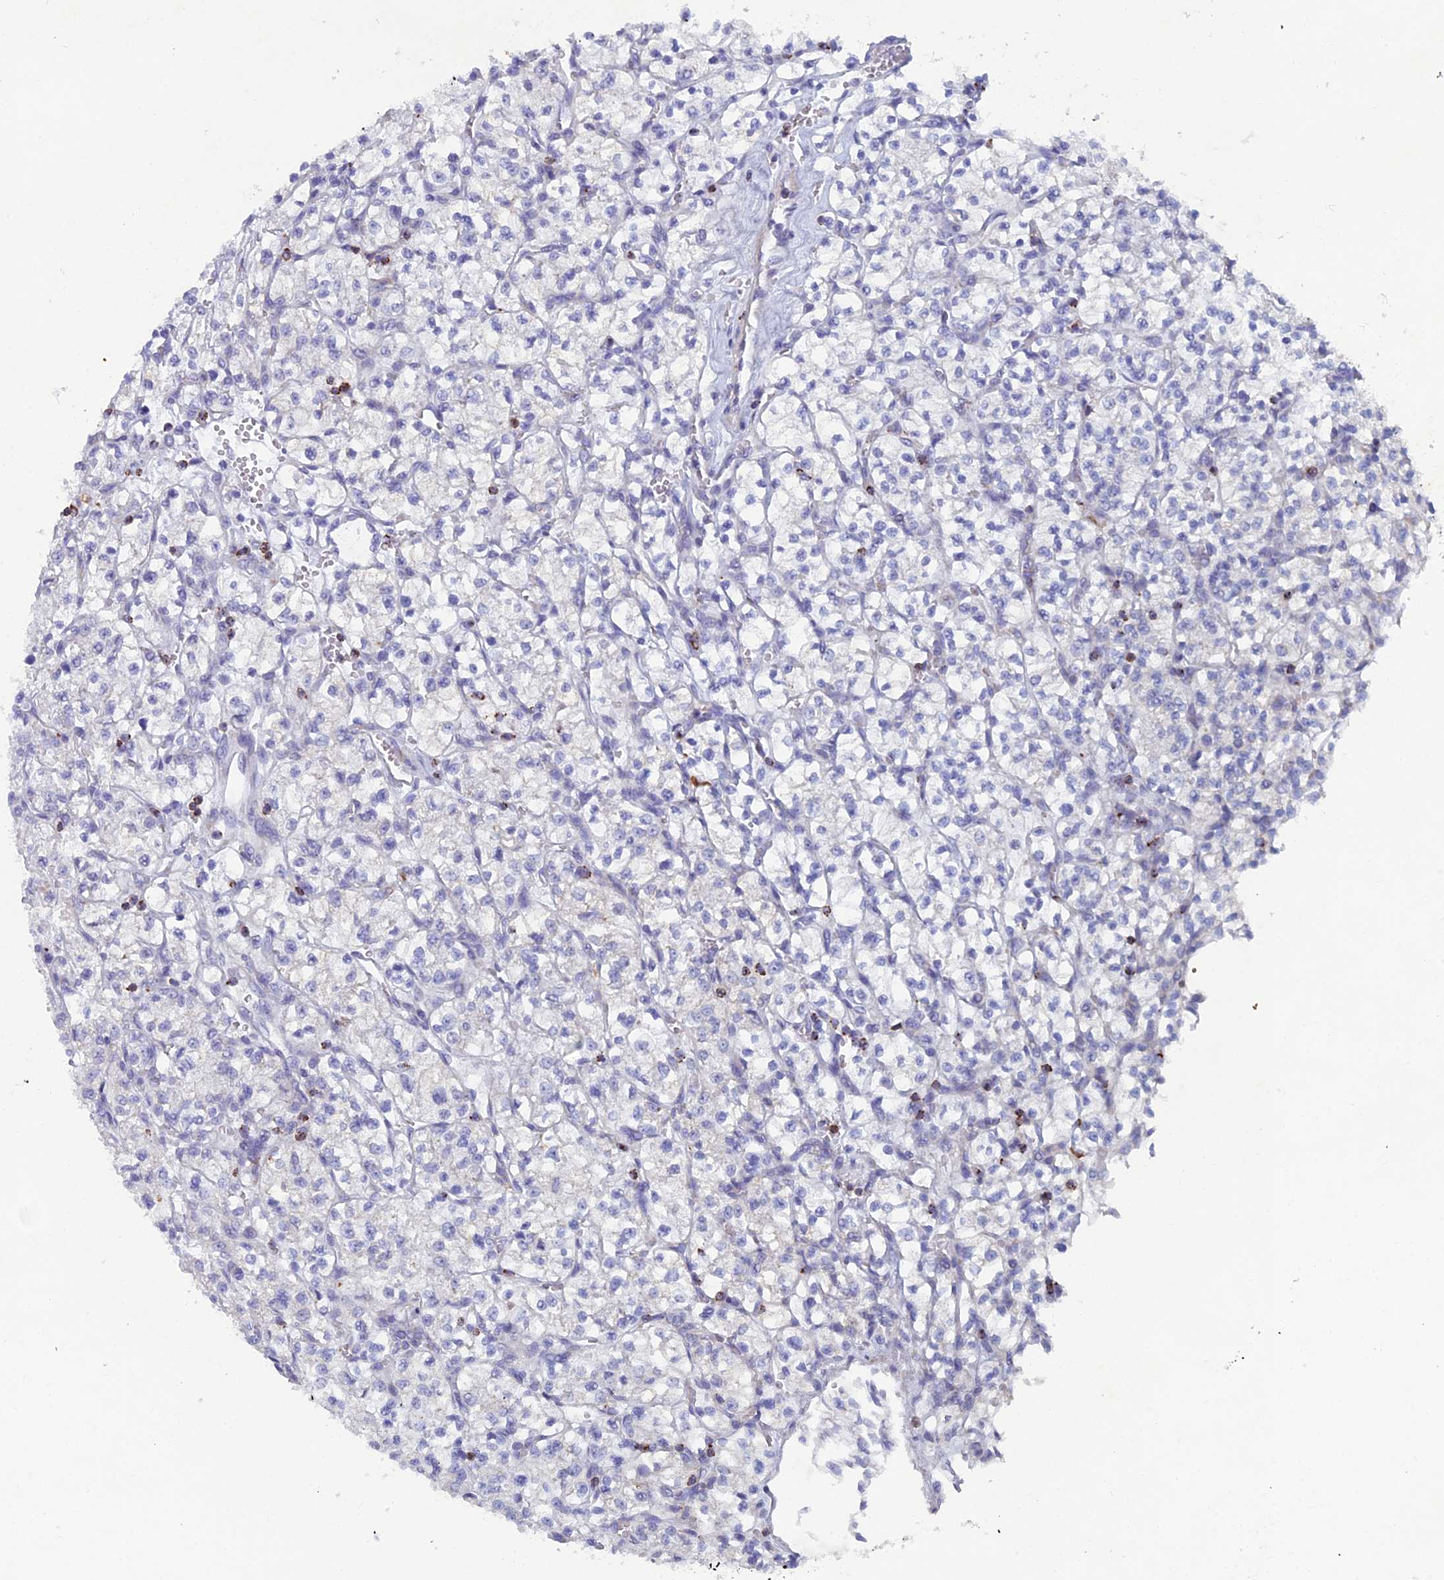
{"staining": {"intensity": "negative", "quantity": "none", "location": "none"}, "tissue": "renal cancer", "cell_type": "Tumor cells", "image_type": "cancer", "snomed": [{"axis": "morphology", "description": "Adenocarcinoma, NOS"}, {"axis": "topography", "description": "Kidney"}], "caption": "DAB immunohistochemical staining of human renal cancer (adenocarcinoma) demonstrates no significant positivity in tumor cells. The staining was performed using DAB to visualize the protein expression in brown, while the nuclei were stained in blue with hematoxylin (Magnification: 20x).", "gene": "ABI3BP", "patient": {"sex": "female", "age": 64}}